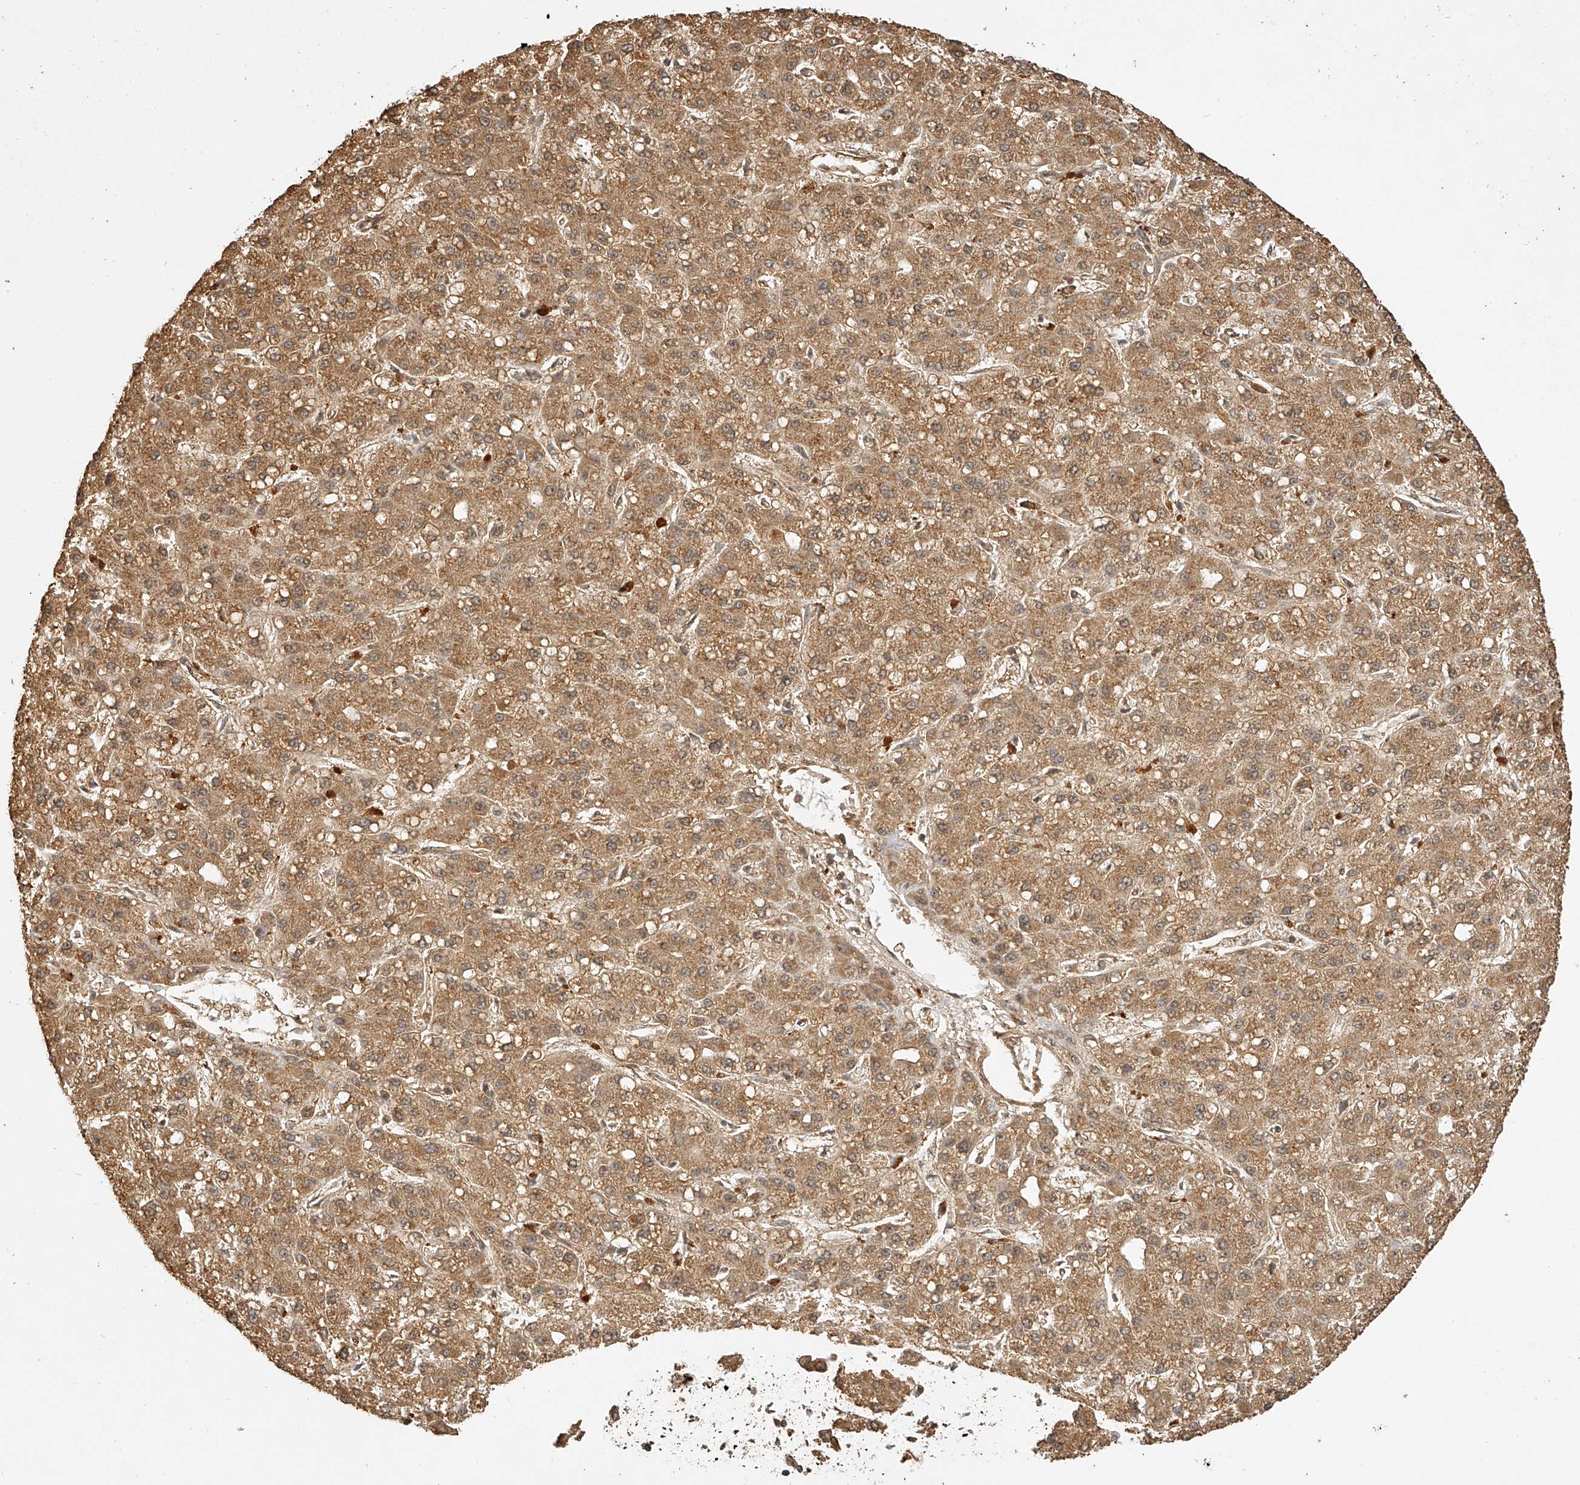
{"staining": {"intensity": "moderate", "quantity": ">75%", "location": "cytoplasmic/membranous"}, "tissue": "liver cancer", "cell_type": "Tumor cells", "image_type": "cancer", "snomed": [{"axis": "morphology", "description": "Carcinoma, Hepatocellular, NOS"}, {"axis": "topography", "description": "Liver"}], "caption": "Protein staining displays moderate cytoplasmic/membranous positivity in about >75% of tumor cells in liver cancer (hepatocellular carcinoma).", "gene": "BCL2L11", "patient": {"sex": "male", "age": 67}}